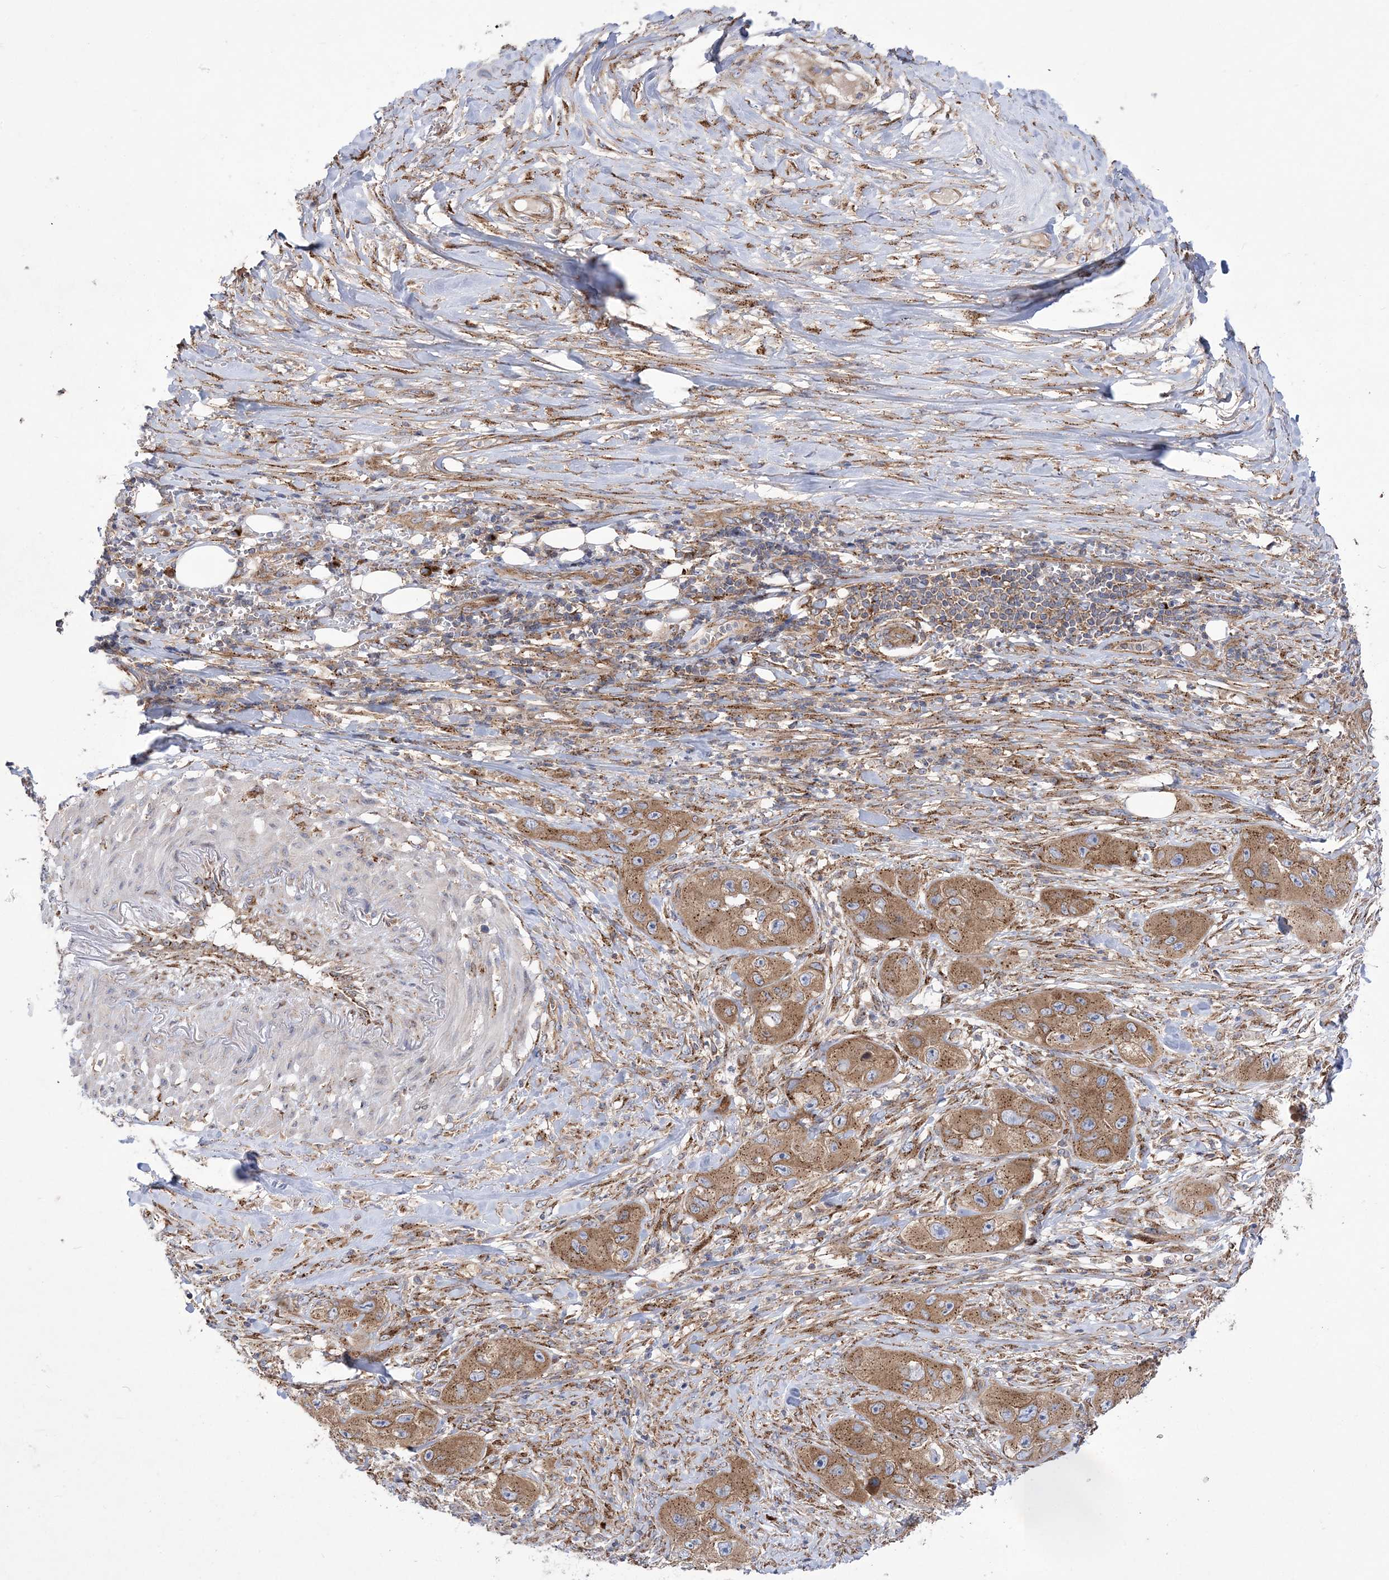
{"staining": {"intensity": "moderate", "quantity": ">75%", "location": "cytoplasmic/membranous"}, "tissue": "skin cancer", "cell_type": "Tumor cells", "image_type": "cancer", "snomed": [{"axis": "morphology", "description": "Squamous cell carcinoma, NOS"}, {"axis": "topography", "description": "Skin"}, {"axis": "topography", "description": "Subcutis"}], "caption": "IHC (DAB) staining of squamous cell carcinoma (skin) demonstrates moderate cytoplasmic/membranous protein expression in approximately >75% of tumor cells. (DAB (3,3'-diaminobenzidine) IHC with brightfield microscopy, high magnification).", "gene": "COPB2", "patient": {"sex": "male", "age": 73}}